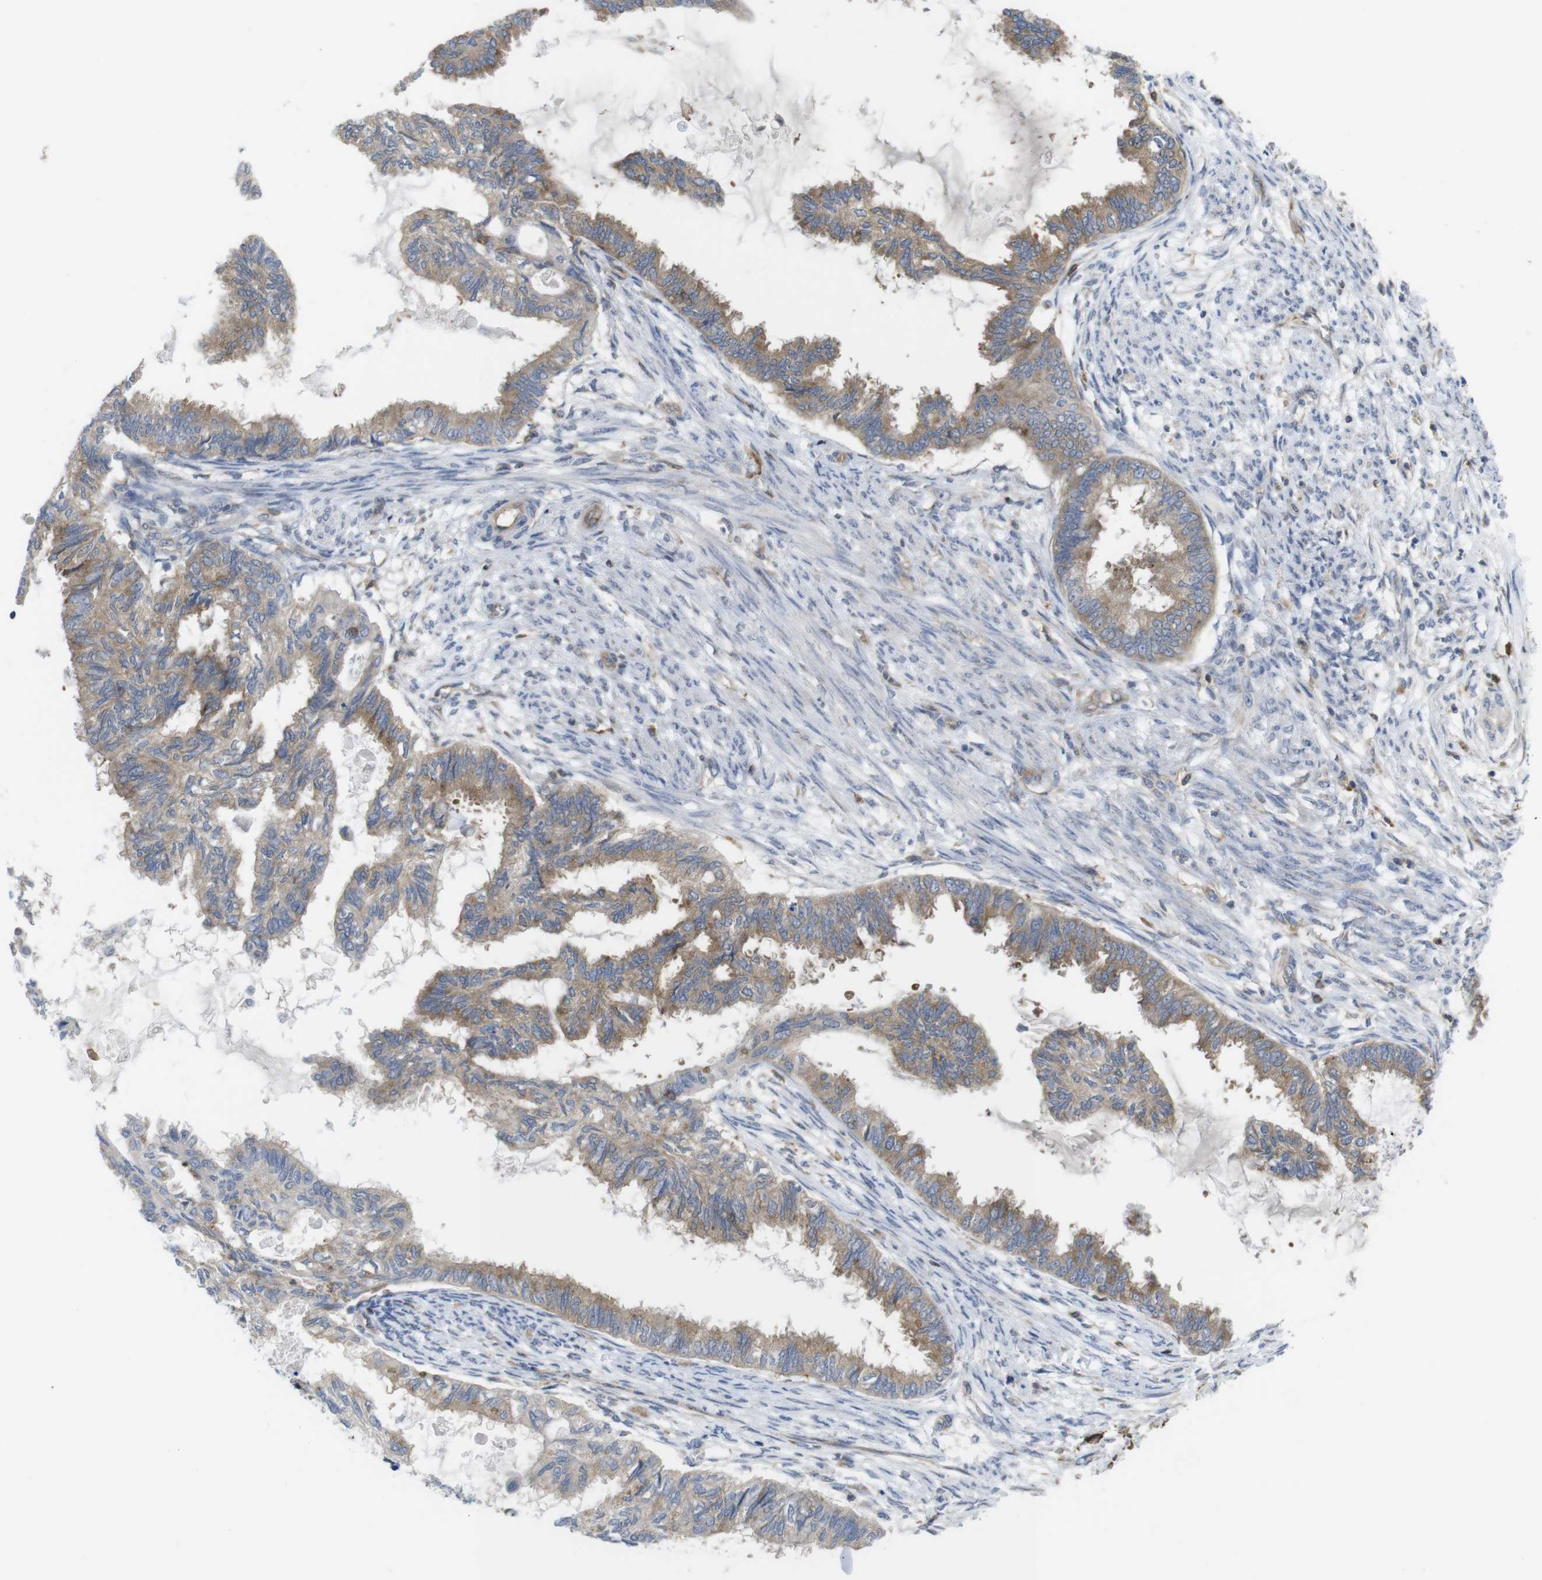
{"staining": {"intensity": "moderate", "quantity": ">75%", "location": "cytoplasmic/membranous"}, "tissue": "cervical cancer", "cell_type": "Tumor cells", "image_type": "cancer", "snomed": [{"axis": "morphology", "description": "Normal tissue, NOS"}, {"axis": "morphology", "description": "Adenocarcinoma, NOS"}, {"axis": "topography", "description": "Cervix"}, {"axis": "topography", "description": "Endometrium"}], "caption": "Cervical cancer (adenocarcinoma) was stained to show a protein in brown. There is medium levels of moderate cytoplasmic/membranous positivity in about >75% of tumor cells. The staining was performed using DAB (3,3'-diaminobenzidine), with brown indicating positive protein expression. Nuclei are stained blue with hematoxylin.", "gene": "CCR6", "patient": {"sex": "female", "age": 86}}